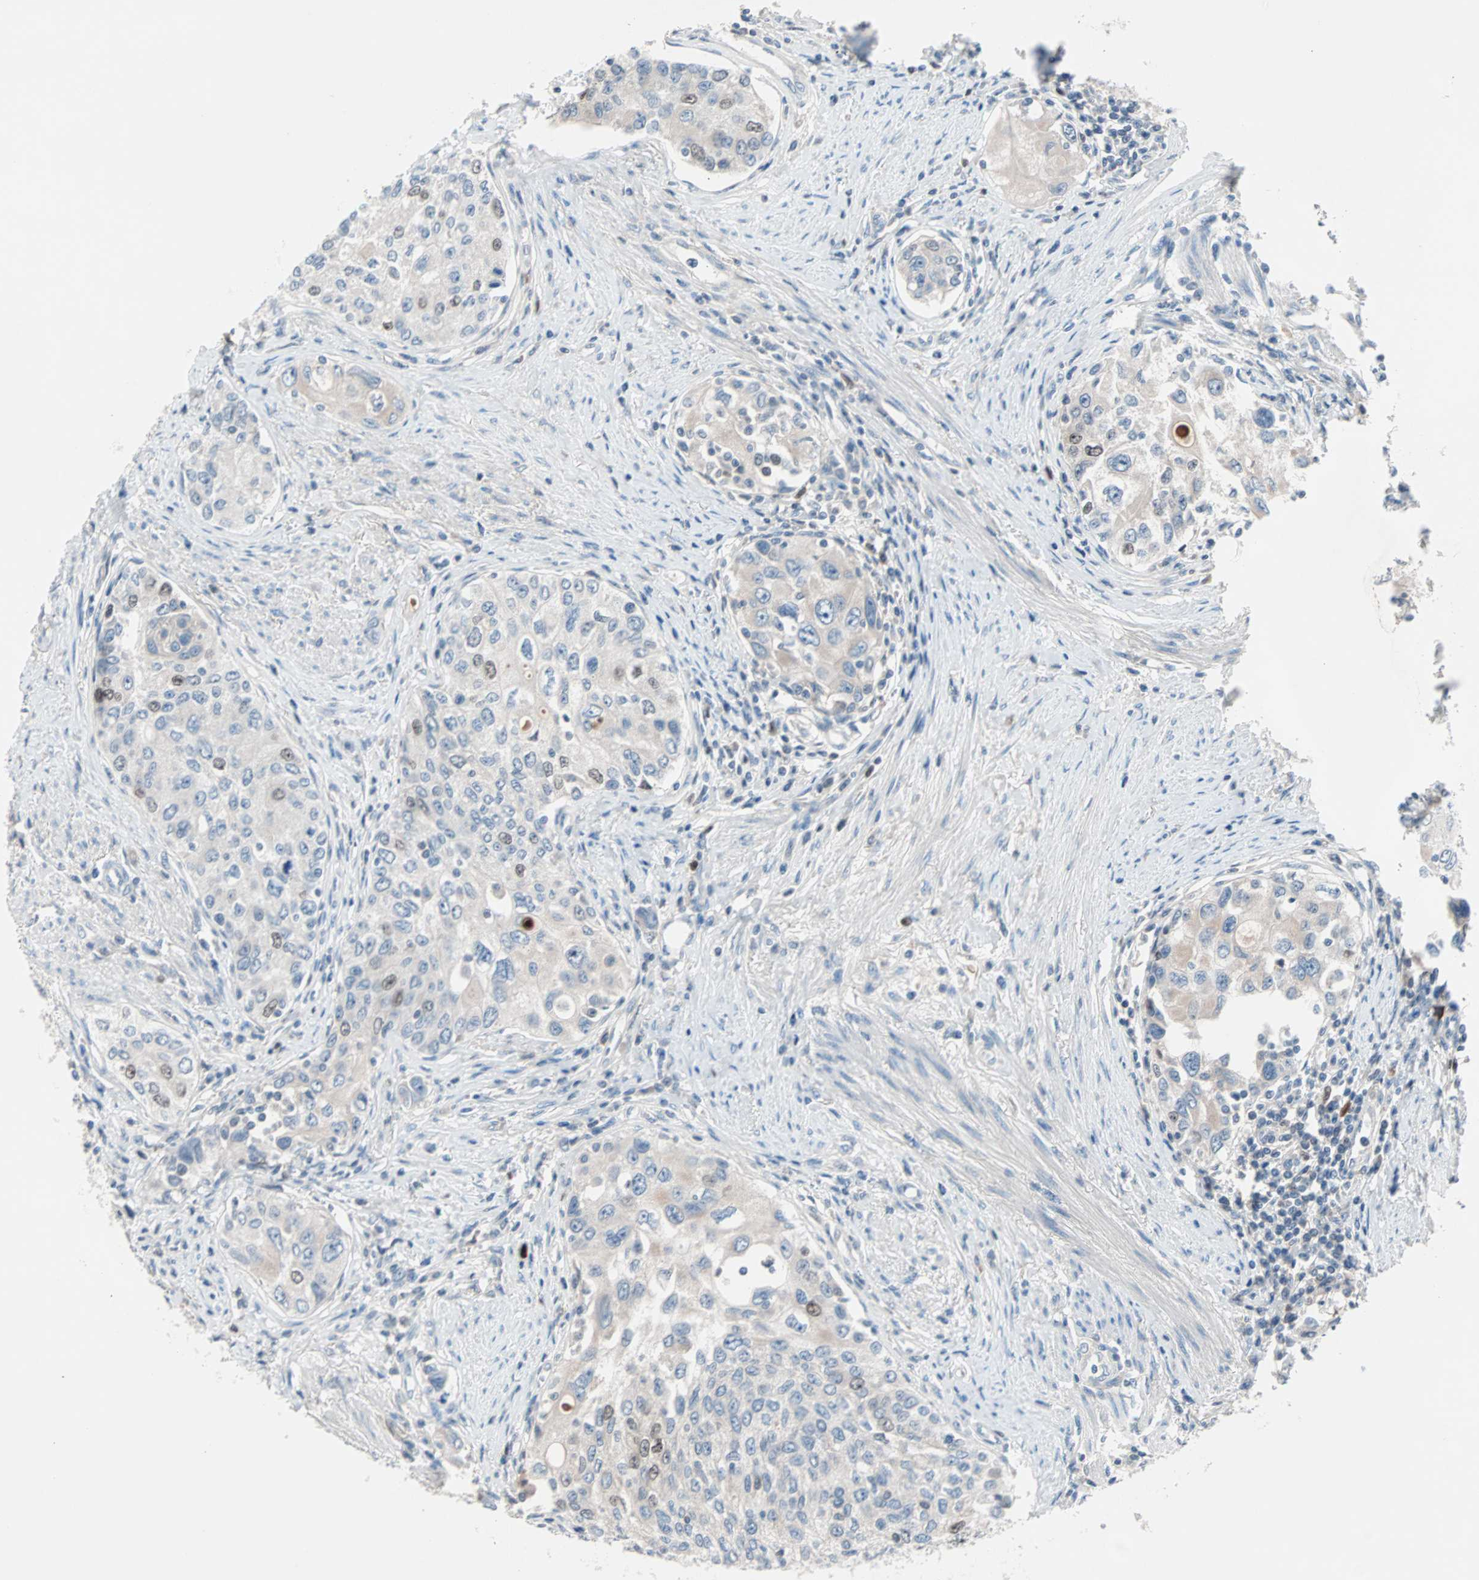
{"staining": {"intensity": "strong", "quantity": "<25%", "location": "nuclear"}, "tissue": "urothelial cancer", "cell_type": "Tumor cells", "image_type": "cancer", "snomed": [{"axis": "morphology", "description": "Urothelial carcinoma, High grade"}, {"axis": "topography", "description": "Urinary bladder"}], "caption": "A brown stain highlights strong nuclear positivity of a protein in human urothelial cancer tumor cells. The staining was performed using DAB to visualize the protein expression in brown, while the nuclei were stained in blue with hematoxylin (Magnification: 20x).", "gene": "CCNE2", "patient": {"sex": "female", "age": 56}}